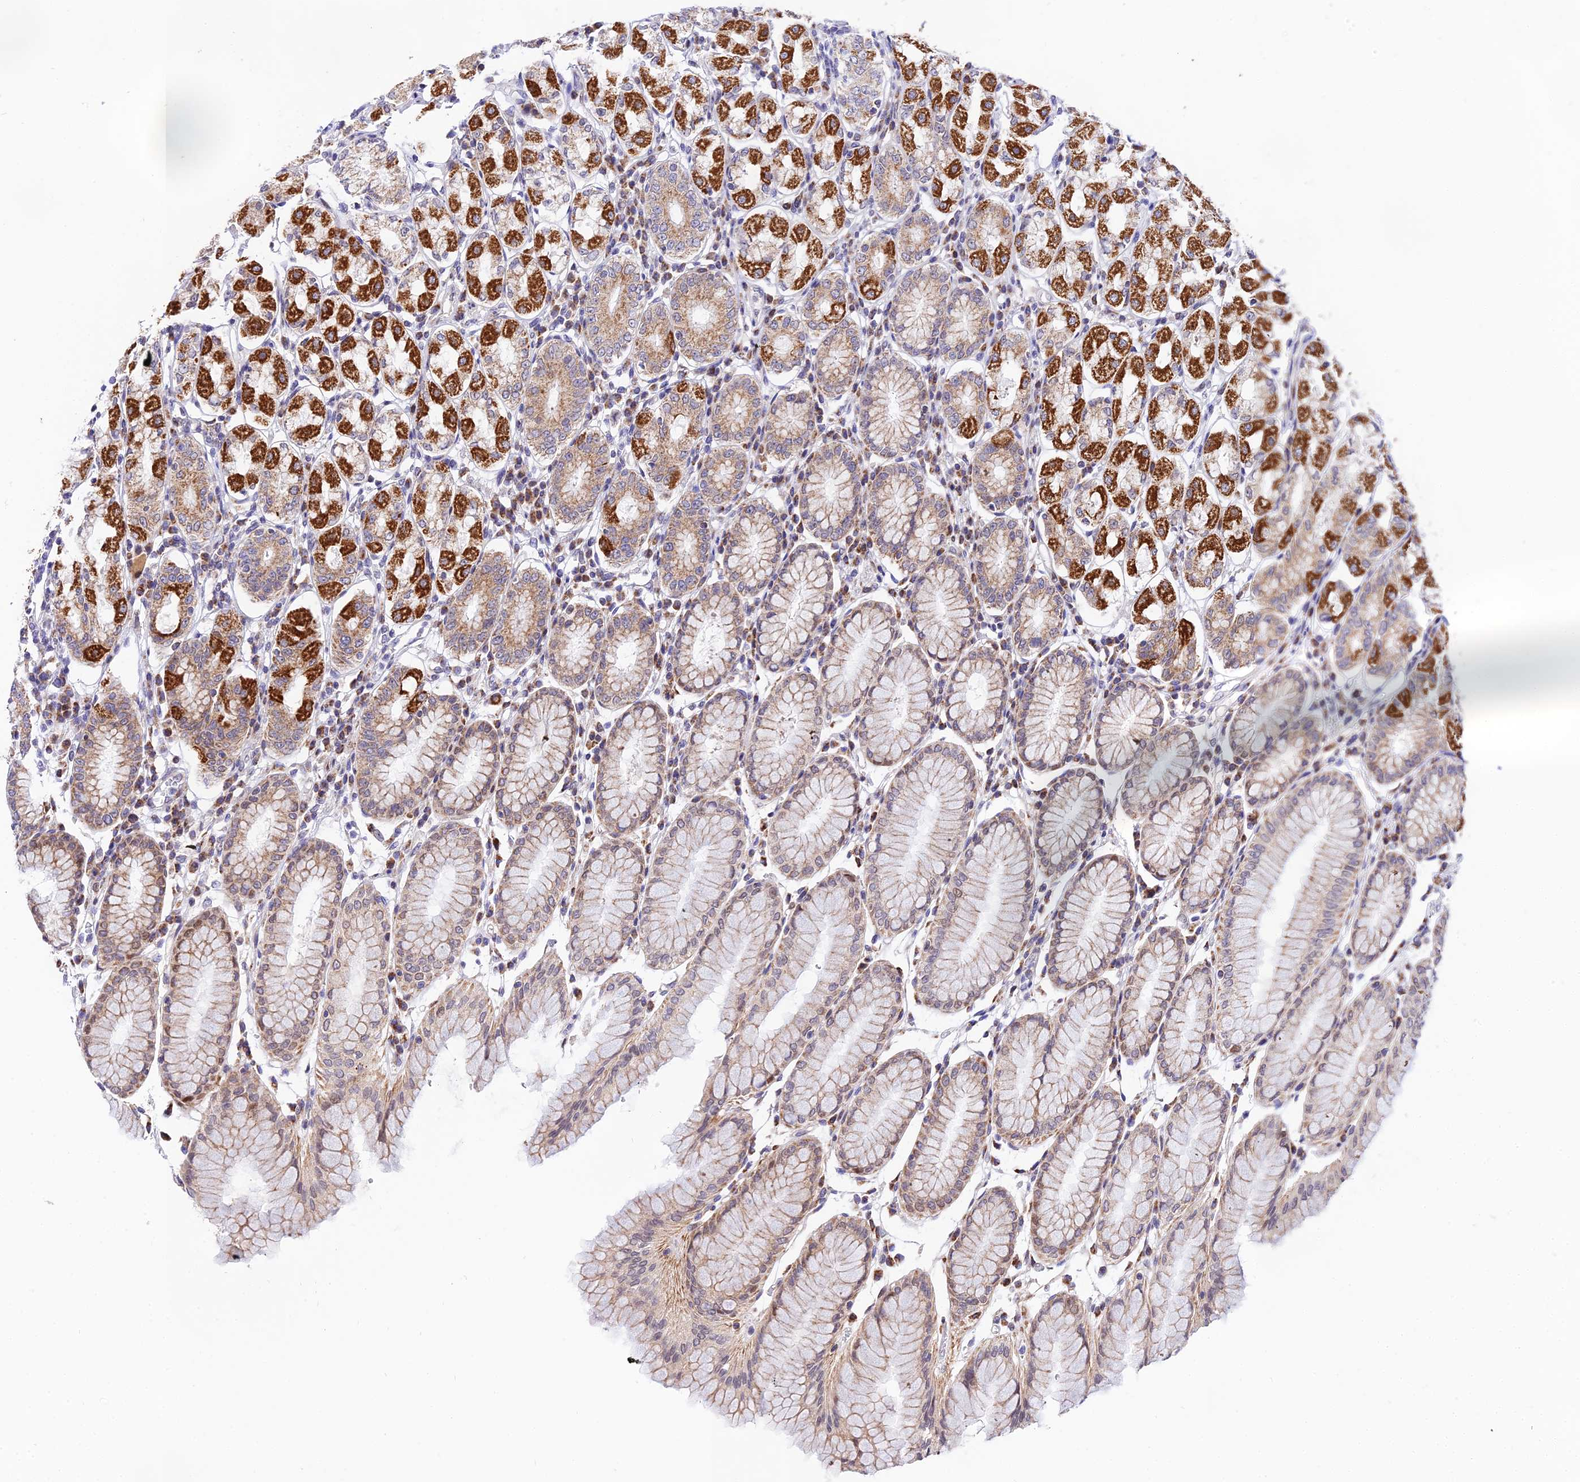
{"staining": {"intensity": "strong", "quantity": "<25%", "location": "cytoplasmic/membranous"}, "tissue": "stomach", "cell_type": "Glandular cells", "image_type": "normal", "snomed": [{"axis": "morphology", "description": "Normal tissue, NOS"}, {"axis": "topography", "description": "Stomach"}, {"axis": "topography", "description": "Stomach, lower"}], "caption": "An image of stomach stained for a protein shows strong cytoplasmic/membranous brown staining in glandular cells. Ihc stains the protein in brown and the nuclei are stained blue.", "gene": "ATP5PB", "patient": {"sex": "female", "age": 56}}